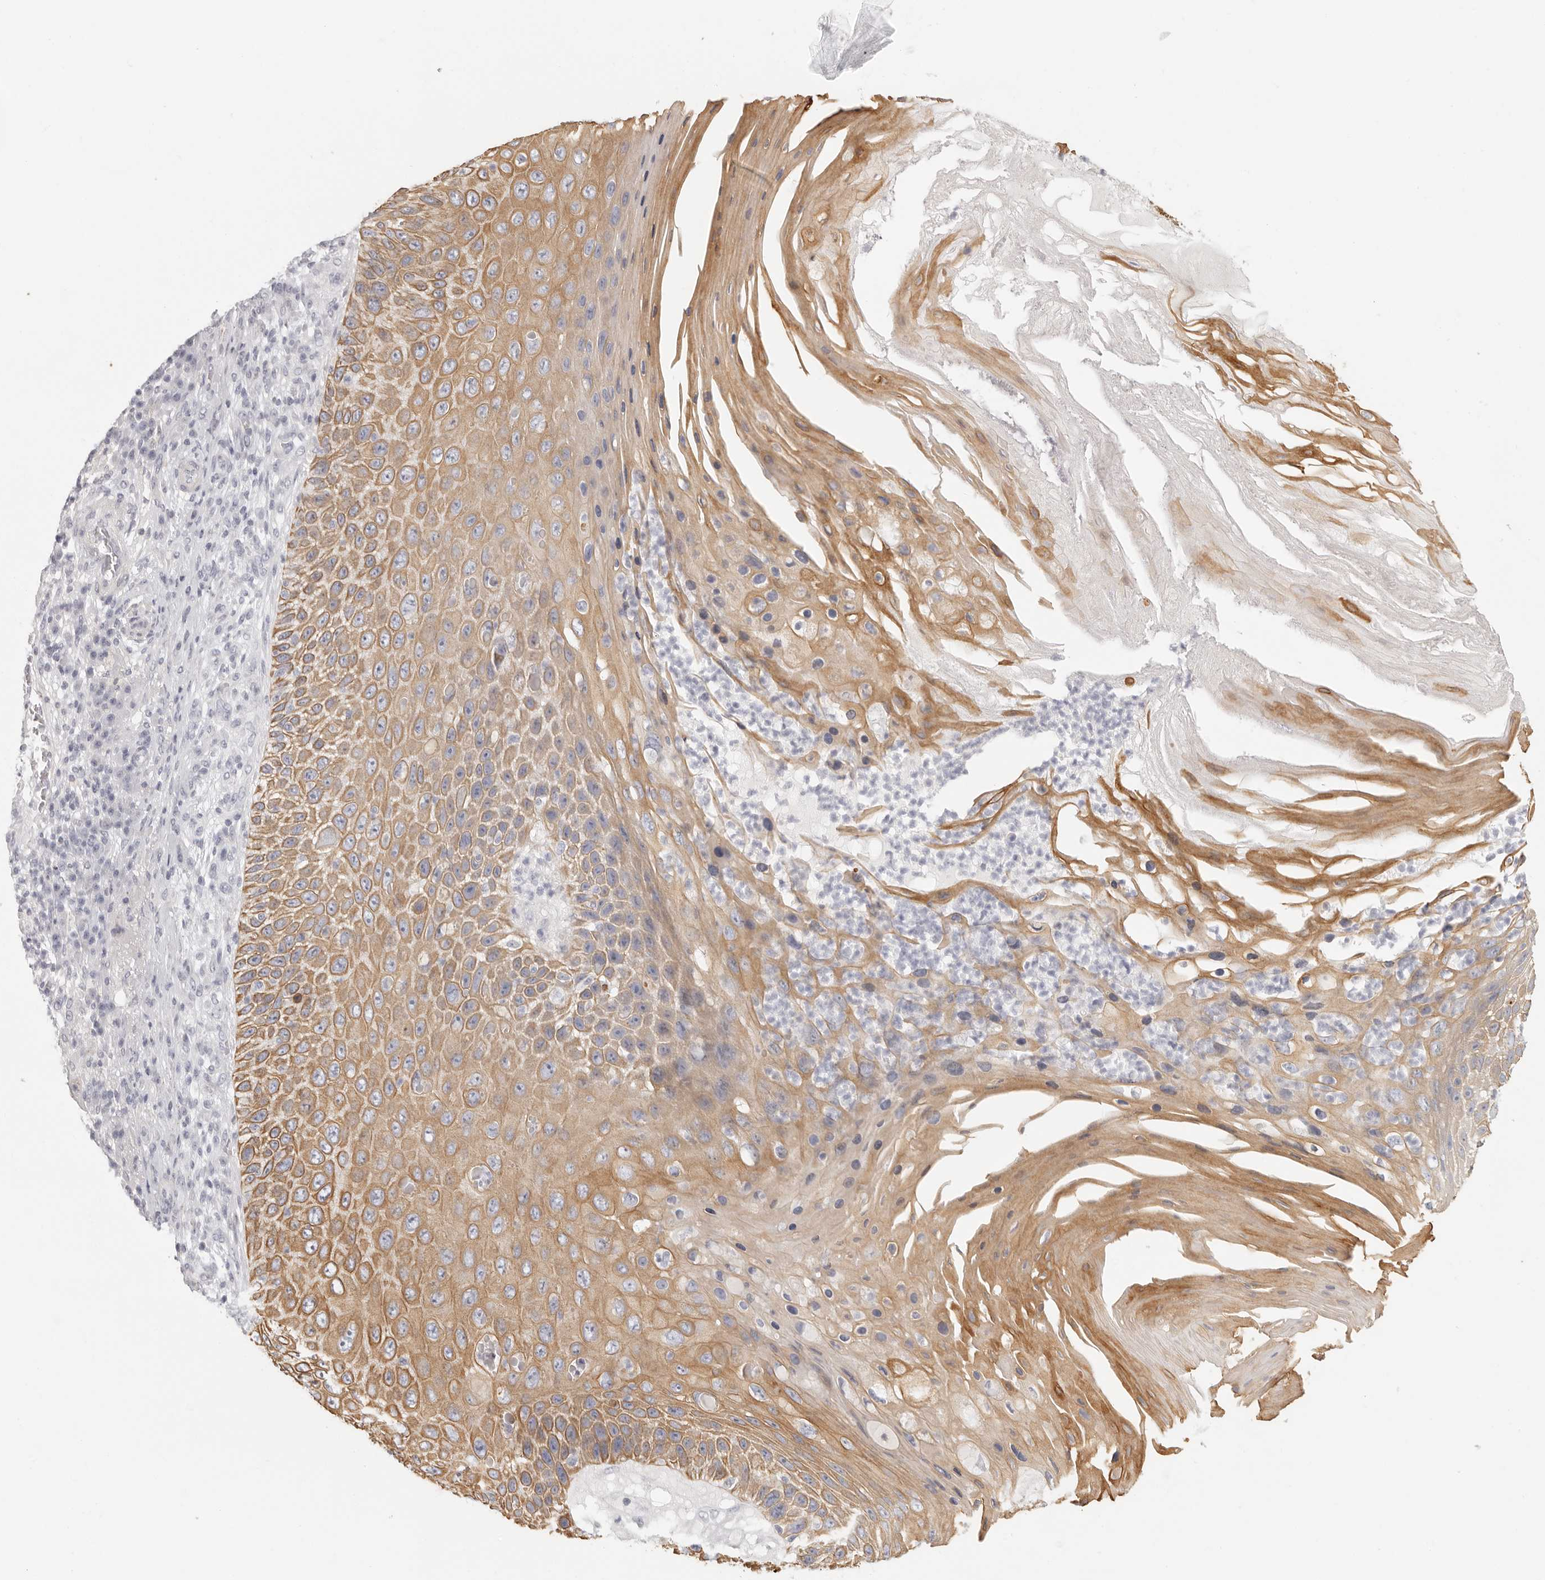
{"staining": {"intensity": "moderate", "quantity": "25%-75%", "location": "cytoplasmic/membranous"}, "tissue": "skin cancer", "cell_type": "Tumor cells", "image_type": "cancer", "snomed": [{"axis": "morphology", "description": "Squamous cell carcinoma, NOS"}, {"axis": "topography", "description": "Skin"}], "caption": "Immunohistochemical staining of squamous cell carcinoma (skin) exhibits moderate cytoplasmic/membranous protein positivity in about 25%-75% of tumor cells.", "gene": "RXFP1", "patient": {"sex": "female", "age": 88}}